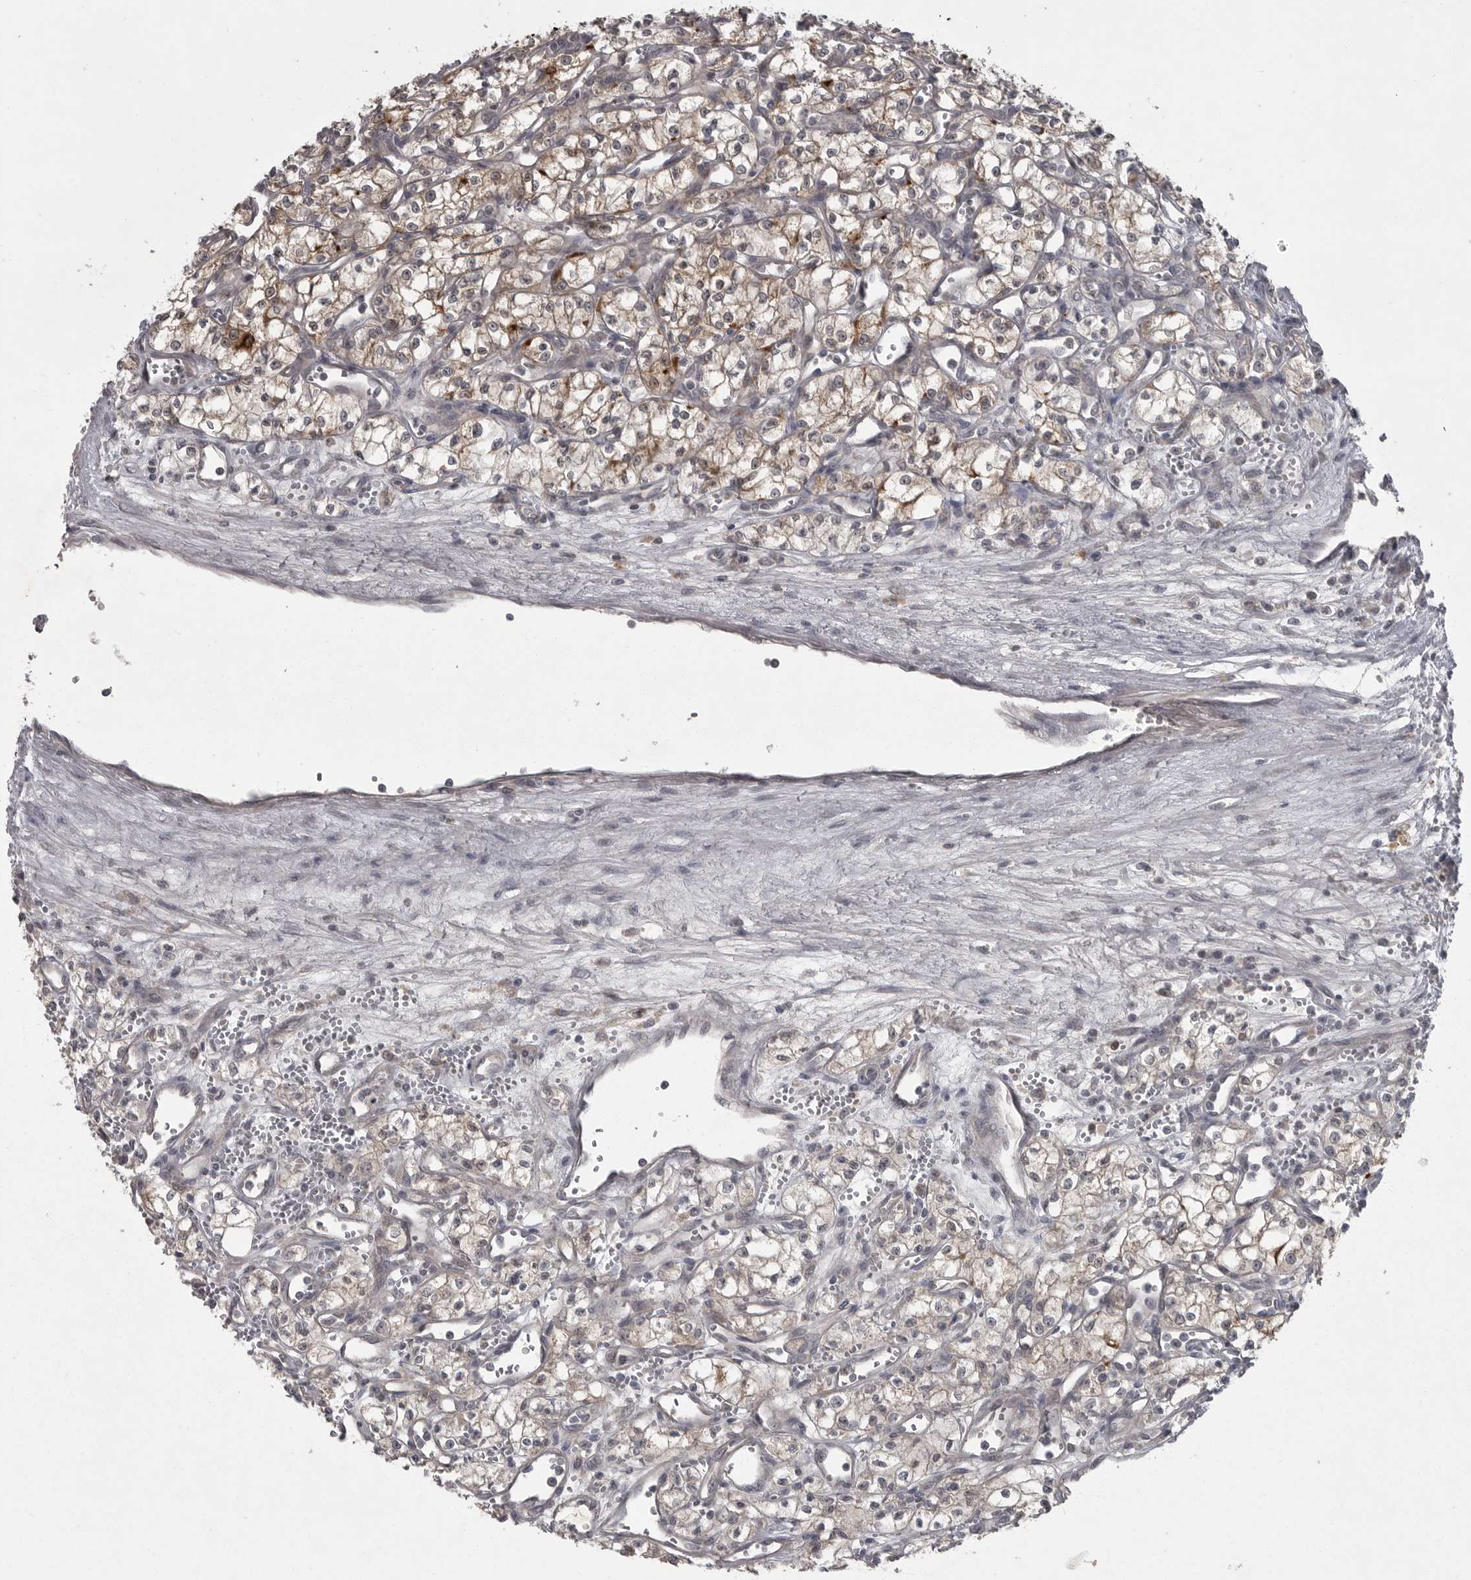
{"staining": {"intensity": "moderate", "quantity": "<25%", "location": "cytoplasmic/membranous"}, "tissue": "renal cancer", "cell_type": "Tumor cells", "image_type": "cancer", "snomed": [{"axis": "morphology", "description": "Adenocarcinoma, NOS"}, {"axis": "topography", "description": "Kidney"}], "caption": "IHC image of renal cancer stained for a protein (brown), which displays low levels of moderate cytoplasmic/membranous staining in about <25% of tumor cells.", "gene": "PHF13", "patient": {"sex": "male", "age": 59}}